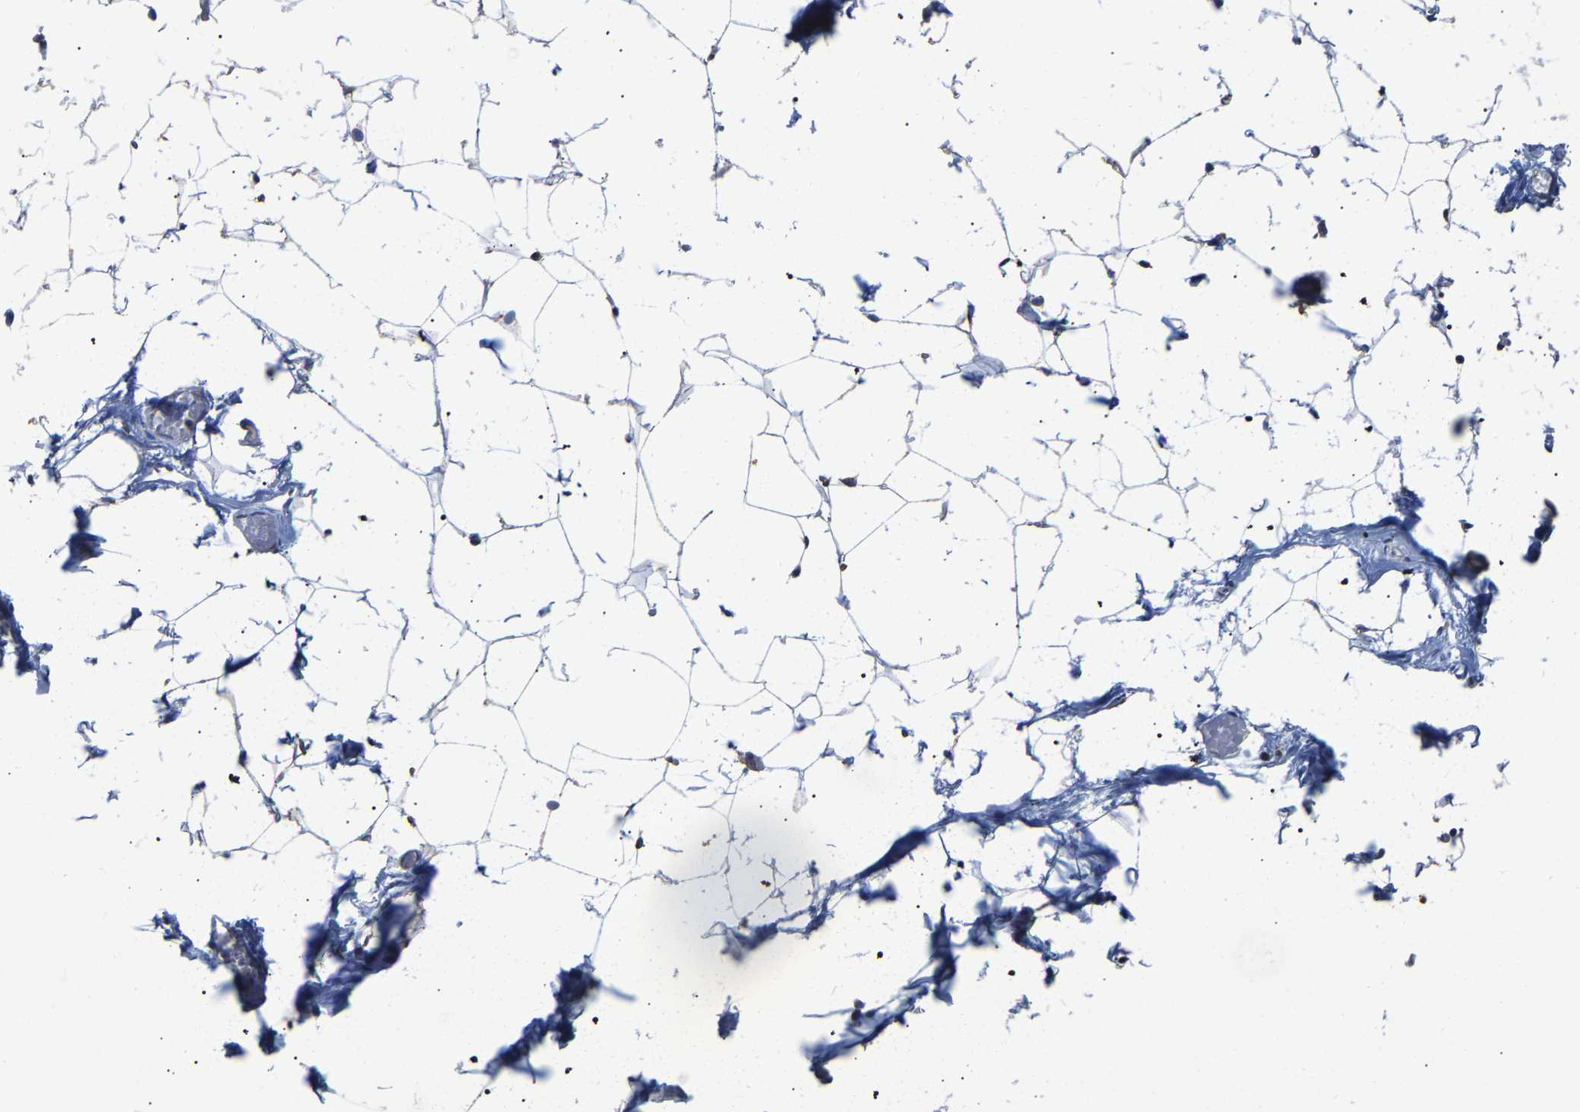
{"staining": {"intensity": "negative", "quantity": "none", "location": "none"}, "tissue": "adipose tissue", "cell_type": "Adipocytes", "image_type": "normal", "snomed": [{"axis": "morphology", "description": "Normal tissue, NOS"}, {"axis": "topography", "description": "Breast"}, {"axis": "topography", "description": "Soft tissue"}], "caption": "The immunohistochemistry photomicrograph has no significant expression in adipocytes of adipose tissue.", "gene": "ARAP1", "patient": {"sex": "female", "age": 75}}